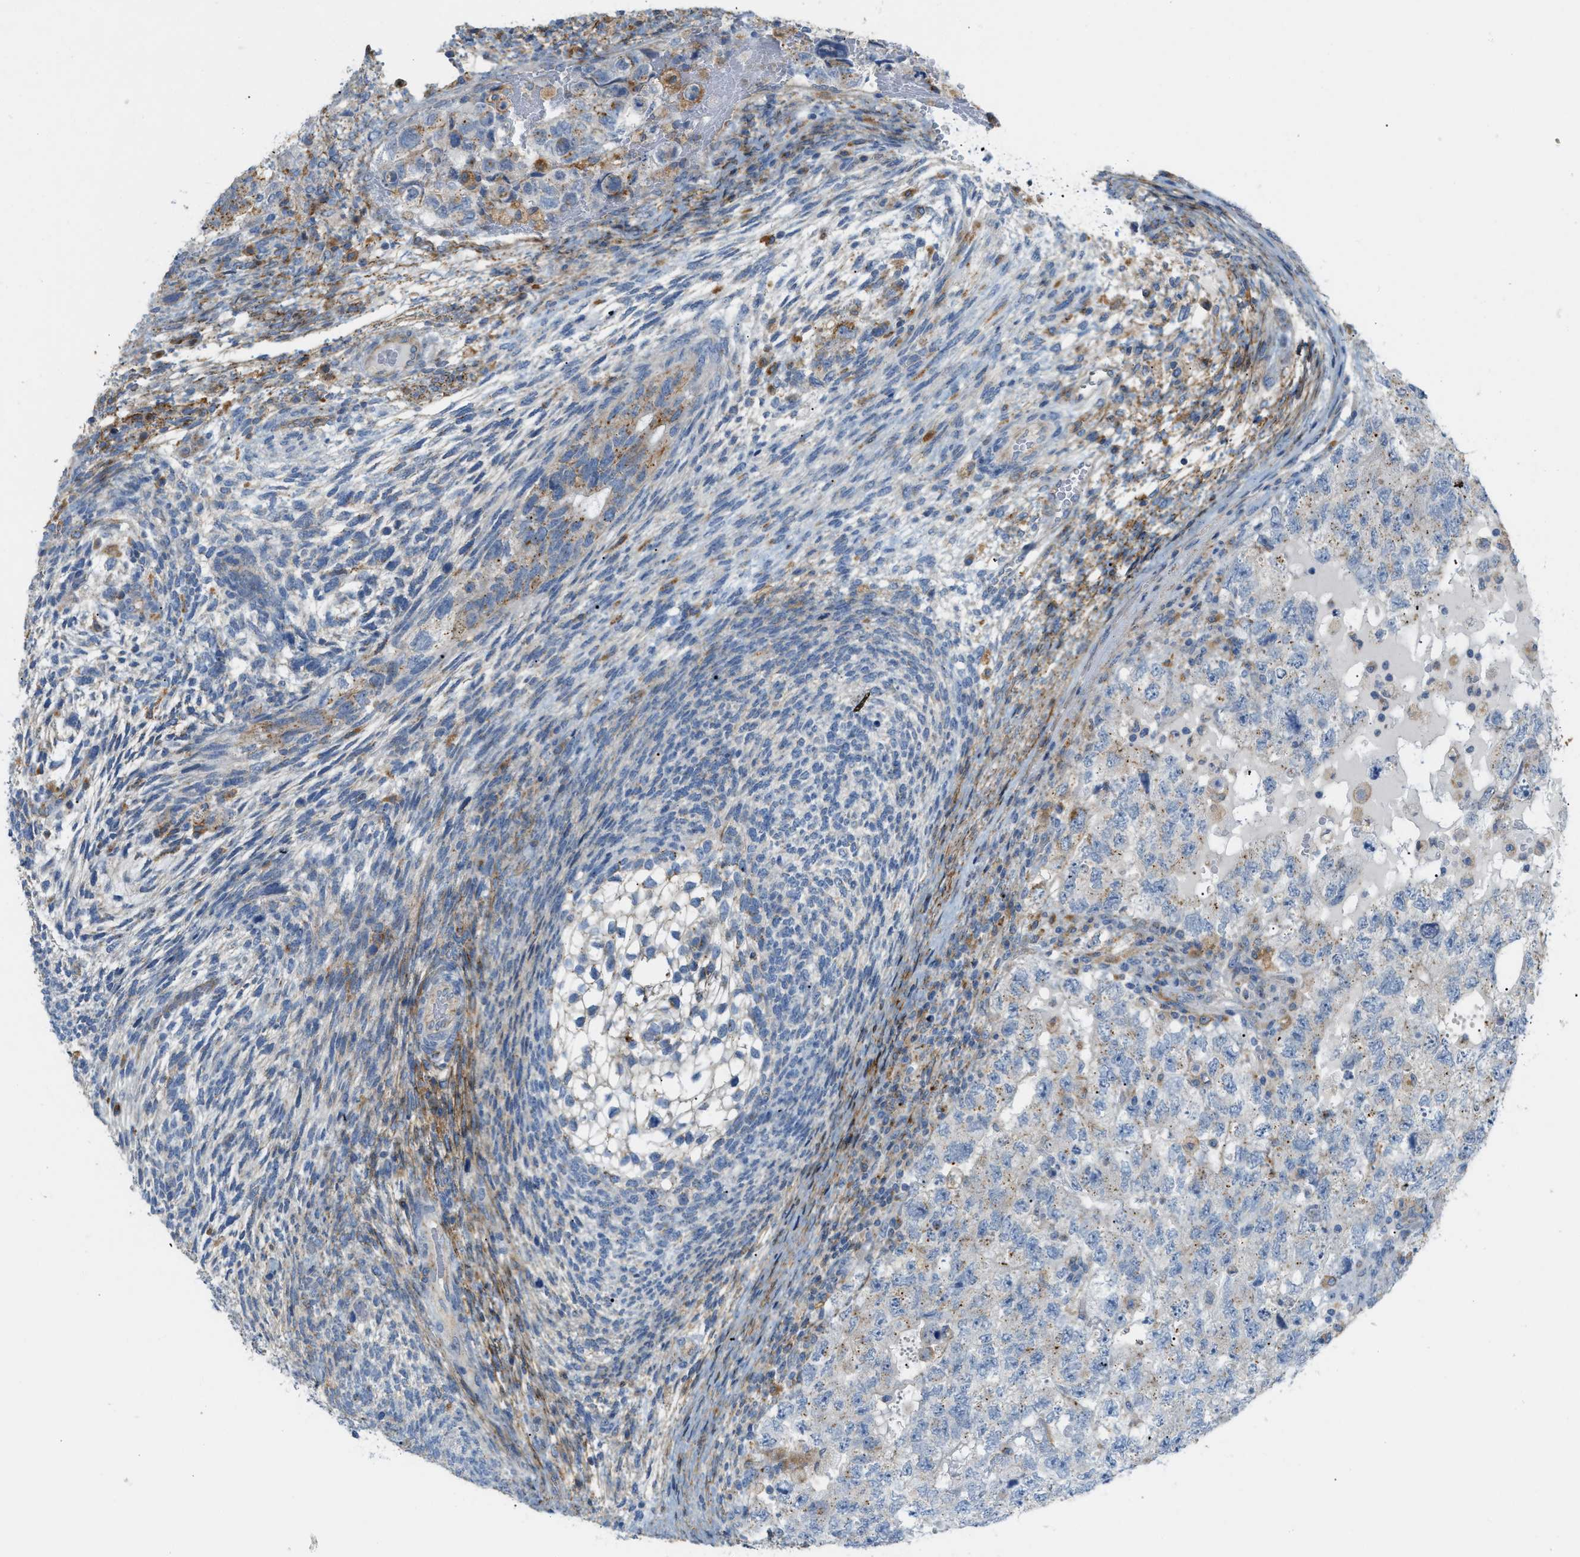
{"staining": {"intensity": "weak", "quantity": "<25%", "location": "cytoplasmic/membranous"}, "tissue": "testis cancer", "cell_type": "Tumor cells", "image_type": "cancer", "snomed": [{"axis": "morphology", "description": "Carcinoma, Embryonal, NOS"}, {"axis": "topography", "description": "Testis"}], "caption": "A high-resolution image shows immunohistochemistry (IHC) staining of testis embryonal carcinoma, which demonstrates no significant expression in tumor cells.", "gene": "LMBRD1", "patient": {"sex": "male", "age": 36}}